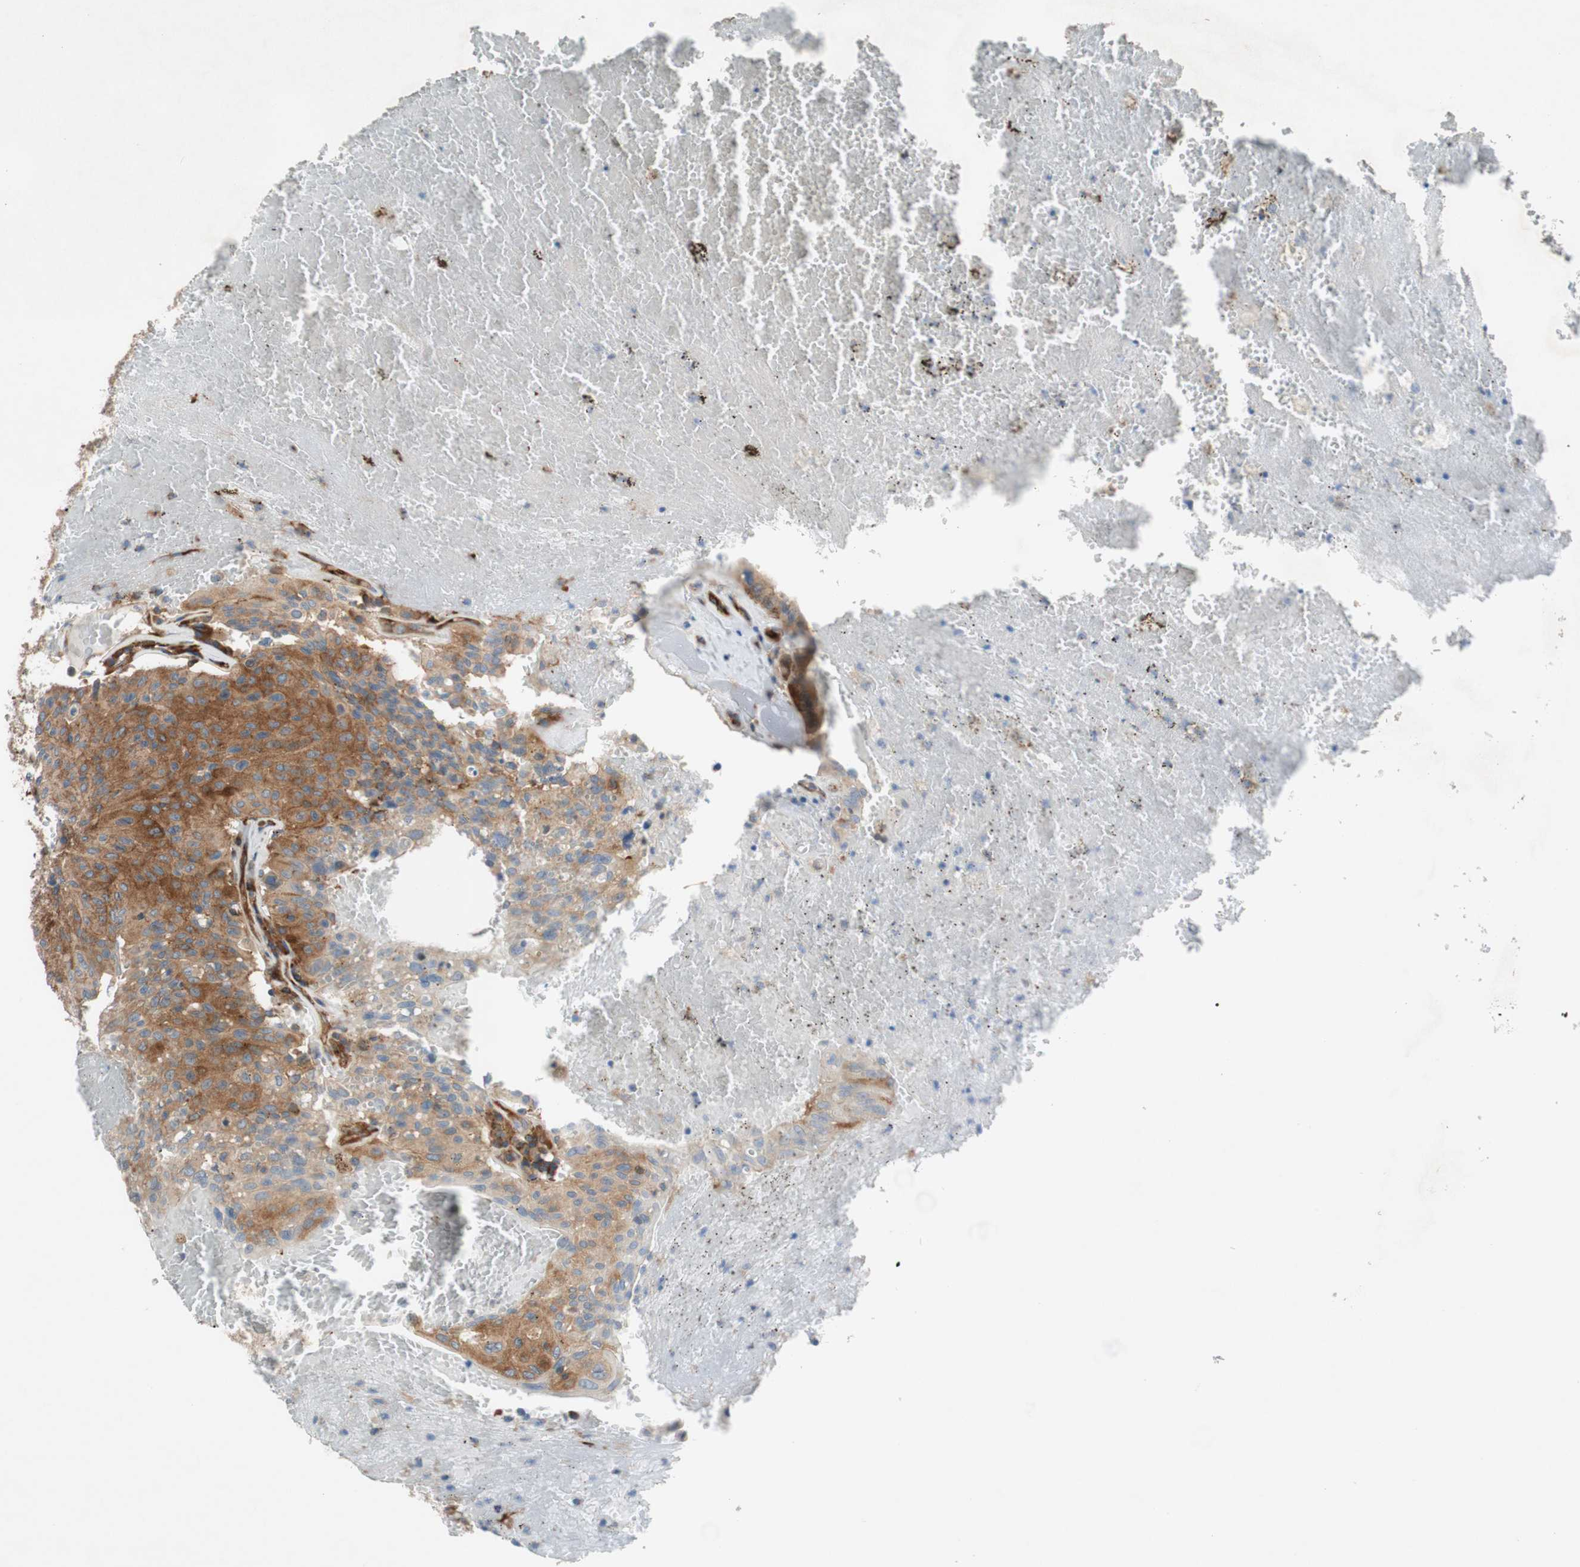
{"staining": {"intensity": "moderate", "quantity": ">75%", "location": "cytoplasmic/membranous"}, "tissue": "urothelial cancer", "cell_type": "Tumor cells", "image_type": "cancer", "snomed": [{"axis": "morphology", "description": "Urothelial carcinoma, High grade"}, {"axis": "topography", "description": "Urinary bladder"}], "caption": "High-grade urothelial carcinoma was stained to show a protein in brown. There is medium levels of moderate cytoplasmic/membranous staining in about >75% of tumor cells. (DAB (3,3'-diaminobenzidine) = brown stain, brightfield microscopy at high magnification).", "gene": "CCN4", "patient": {"sex": "male", "age": 66}}